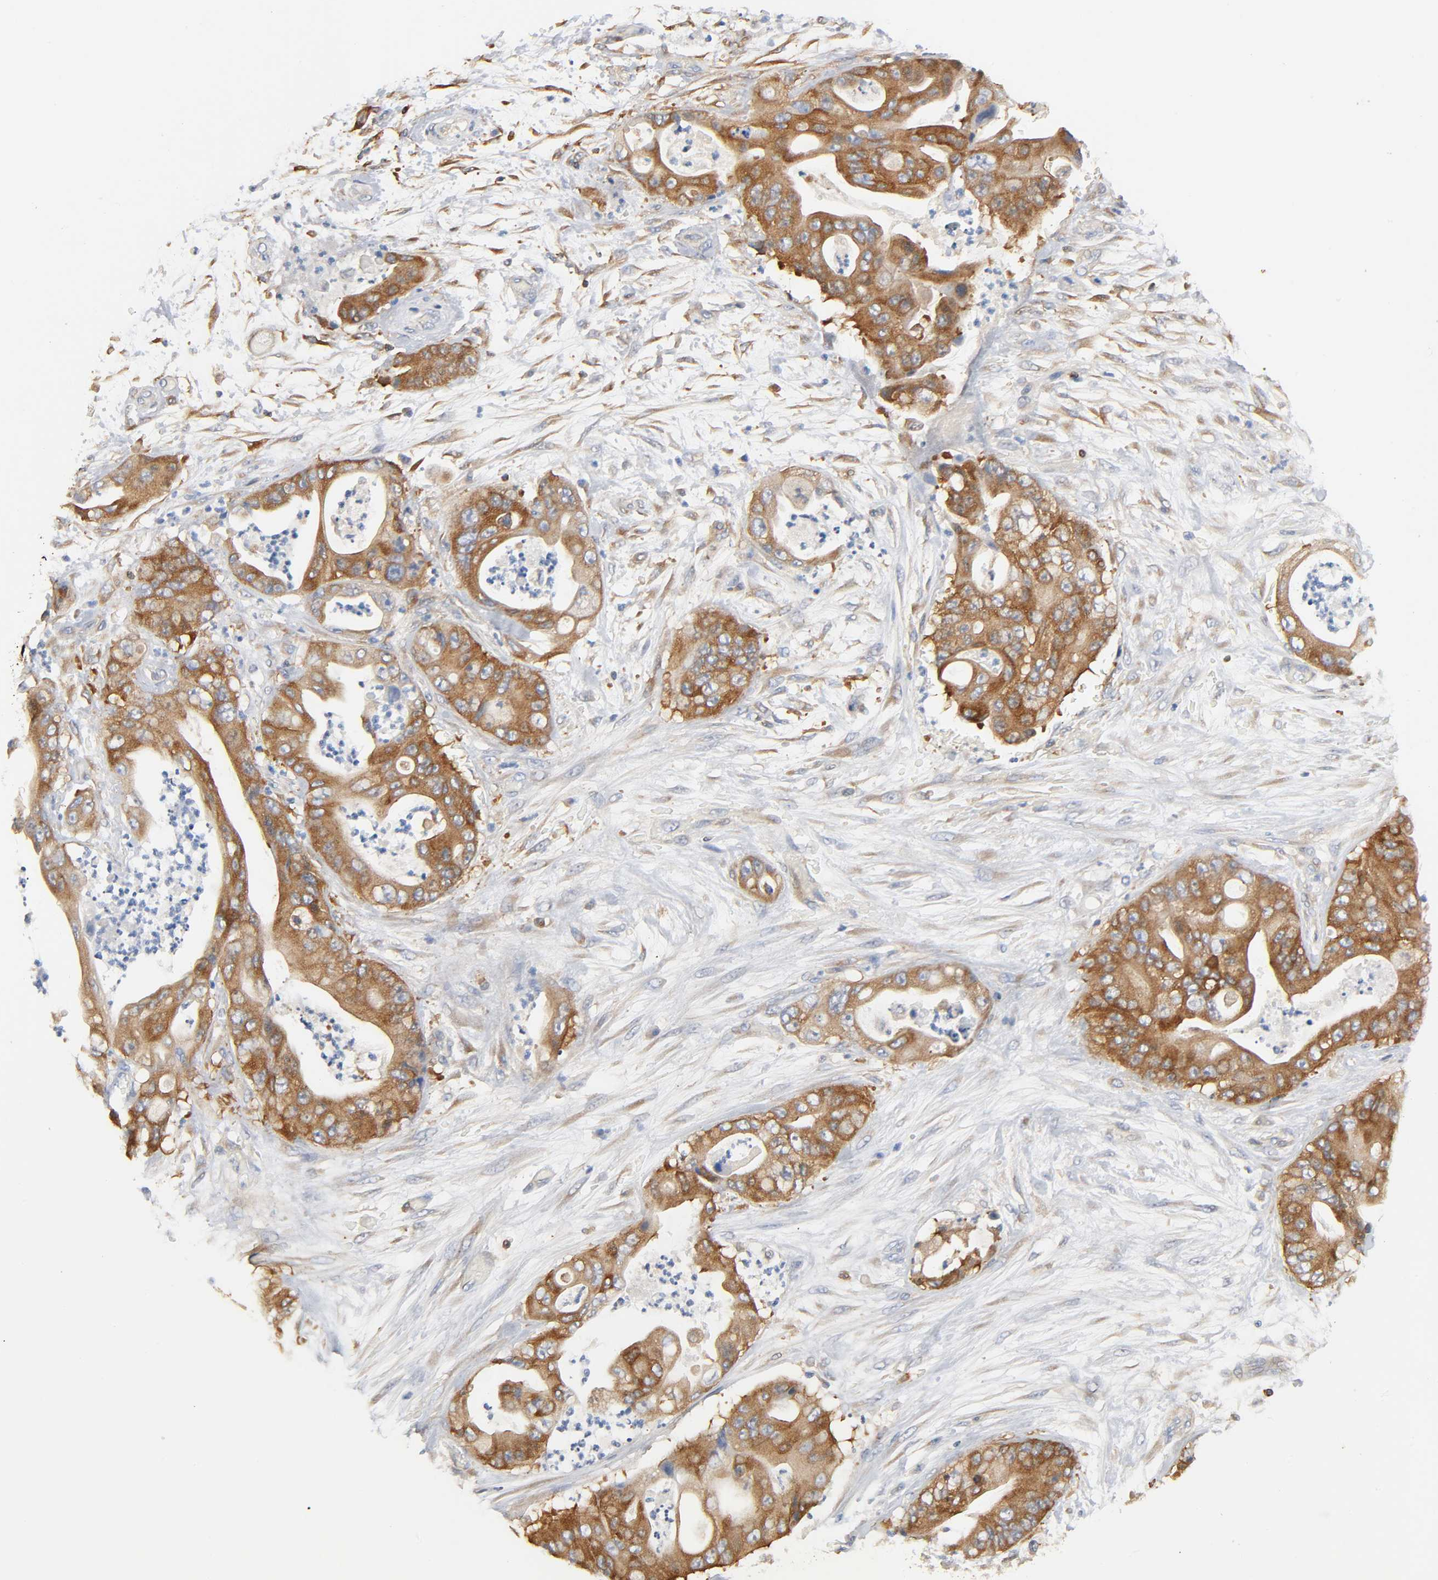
{"staining": {"intensity": "moderate", "quantity": ">75%", "location": "cytoplasmic/membranous"}, "tissue": "stomach cancer", "cell_type": "Tumor cells", "image_type": "cancer", "snomed": [{"axis": "morphology", "description": "Adenocarcinoma, NOS"}, {"axis": "topography", "description": "Stomach"}], "caption": "This histopathology image exhibits stomach cancer (adenocarcinoma) stained with immunohistochemistry to label a protein in brown. The cytoplasmic/membranous of tumor cells show moderate positivity for the protein. Nuclei are counter-stained blue.", "gene": "BIN1", "patient": {"sex": "female", "age": 73}}